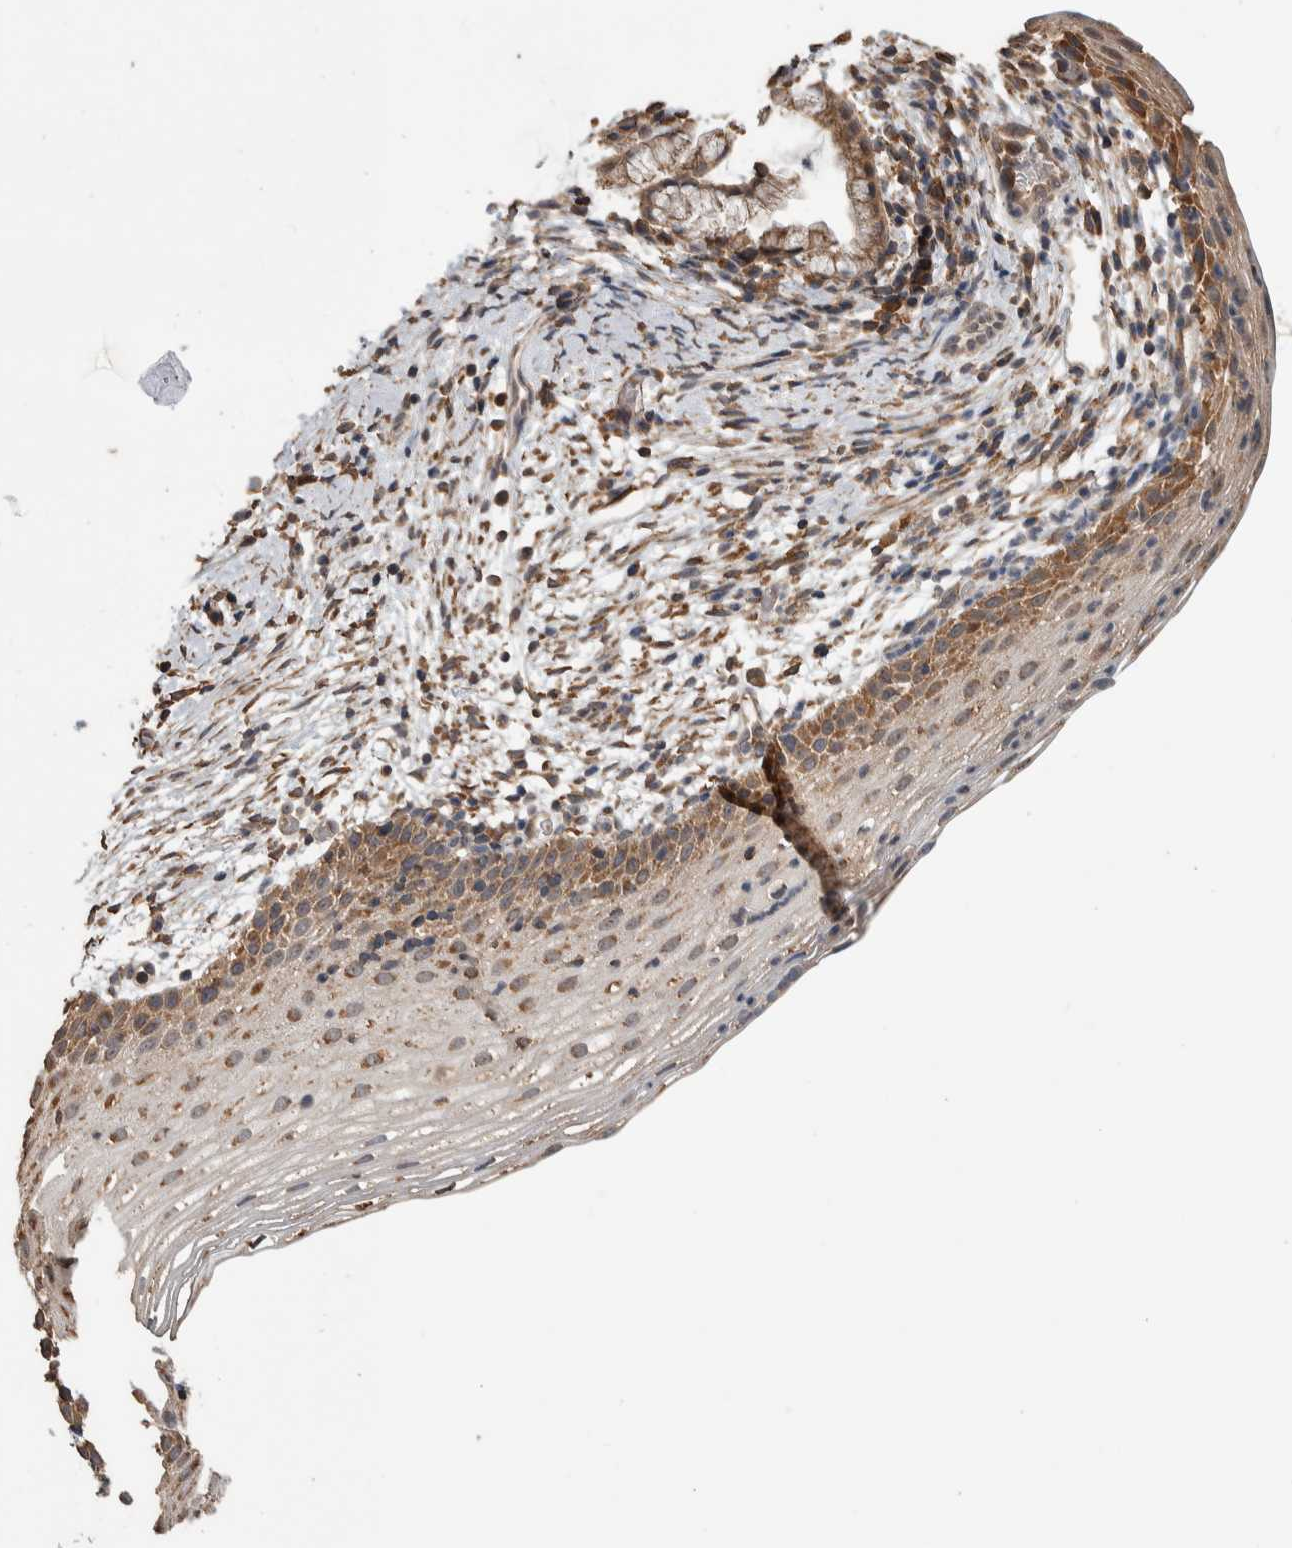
{"staining": {"intensity": "moderate", "quantity": "25%-75%", "location": "cytoplasmic/membranous,nuclear"}, "tissue": "cervix", "cell_type": "Squamous epithelial cells", "image_type": "normal", "snomed": [{"axis": "morphology", "description": "Normal tissue, NOS"}, {"axis": "topography", "description": "Cervix"}], "caption": "Cervix stained with immunohistochemistry displays moderate cytoplasmic/membranous,nuclear expression in approximately 25%-75% of squamous epithelial cells.", "gene": "DVL2", "patient": {"sex": "female", "age": 72}}